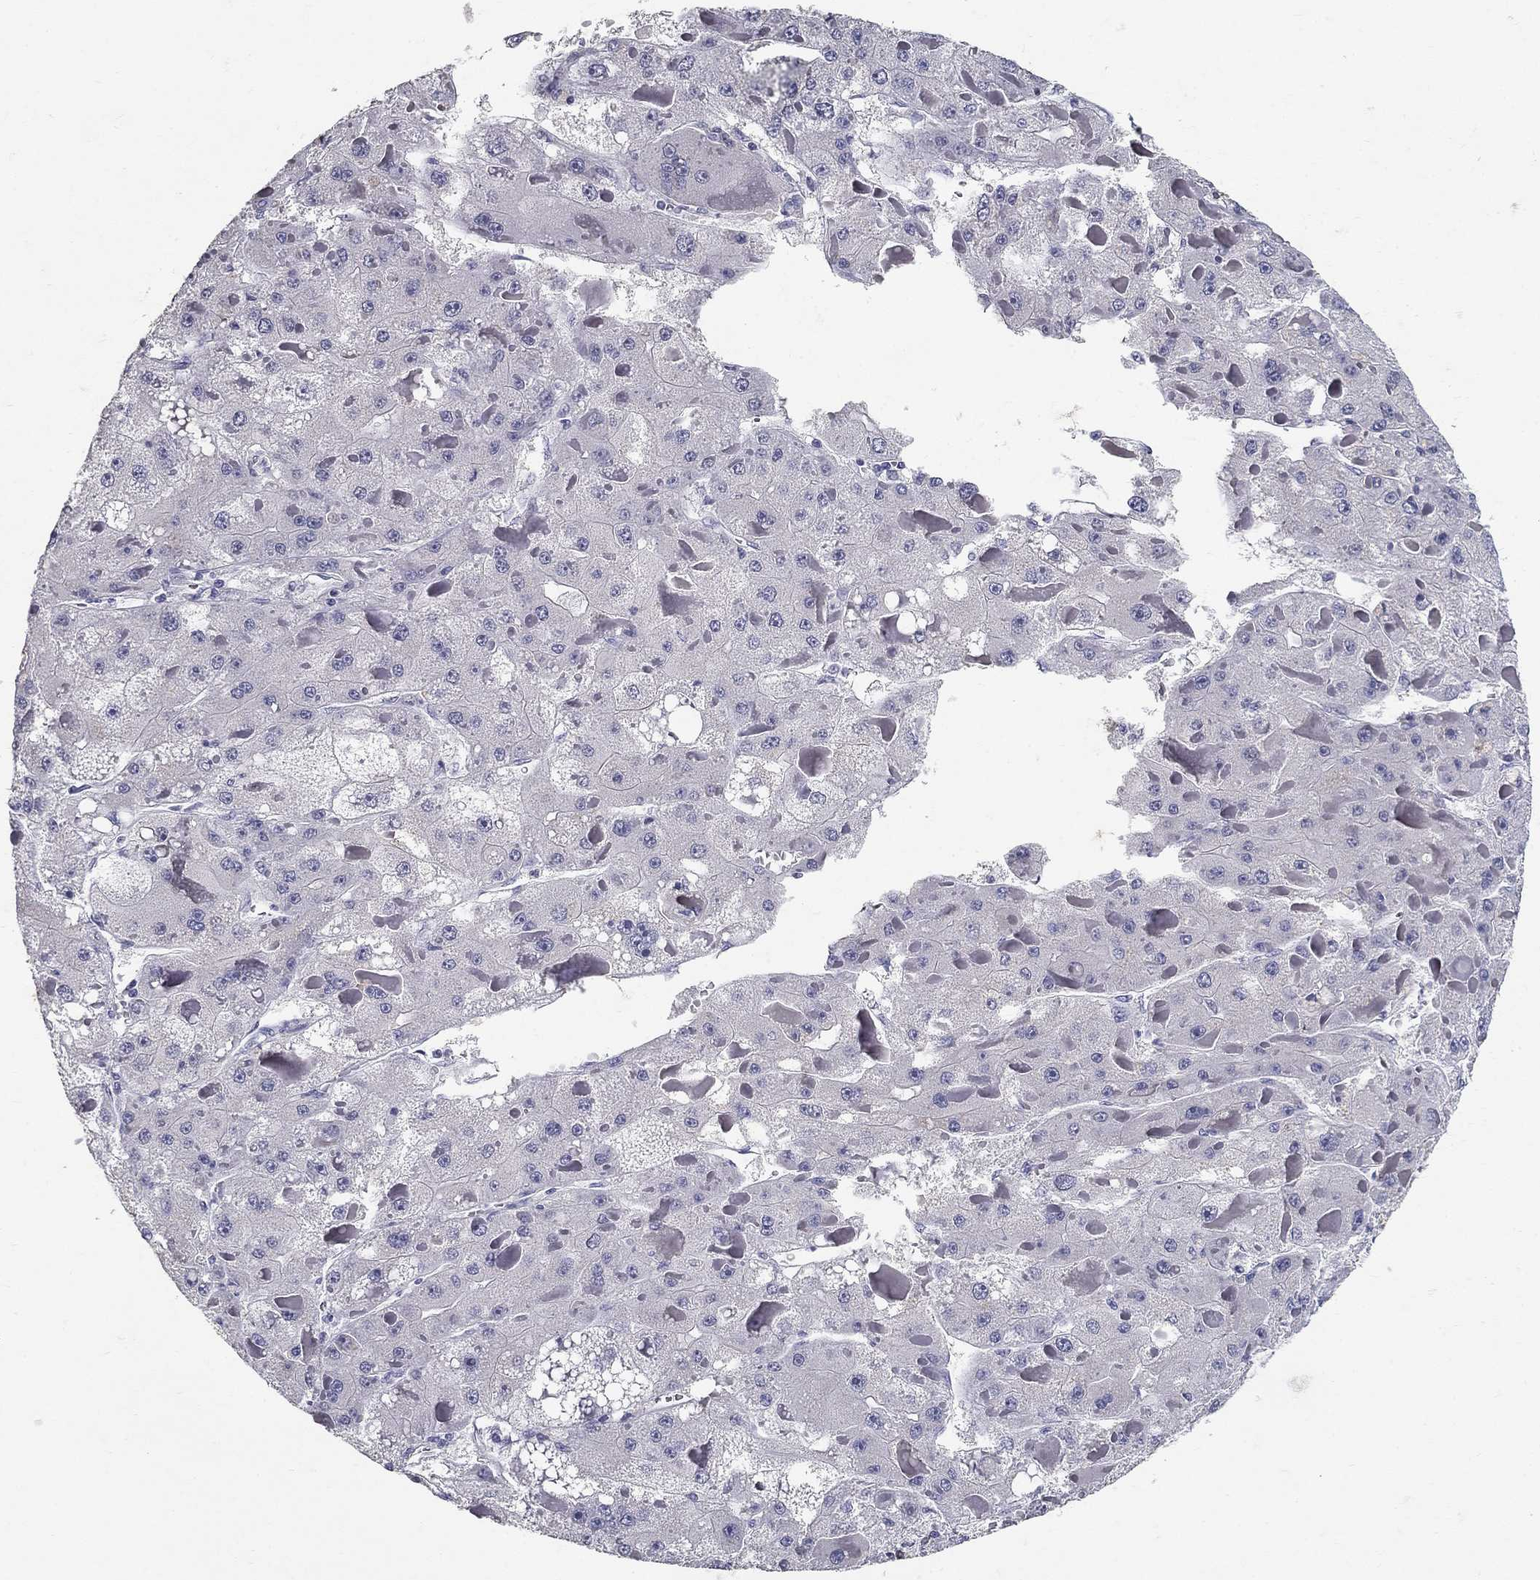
{"staining": {"intensity": "negative", "quantity": "none", "location": "none"}, "tissue": "liver cancer", "cell_type": "Tumor cells", "image_type": "cancer", "snomed": [{"axis": "morphology", "description": "Carcinoma, Hepatocellular, NOS"}, {"axis": "topography", "description": "Liver"}], "caption": "IHC of human liver hepatocellular carcinoma shows no positivity in tumor cells.", "gene": "POMC", "patient": {"sex": "female", "age": 73}}